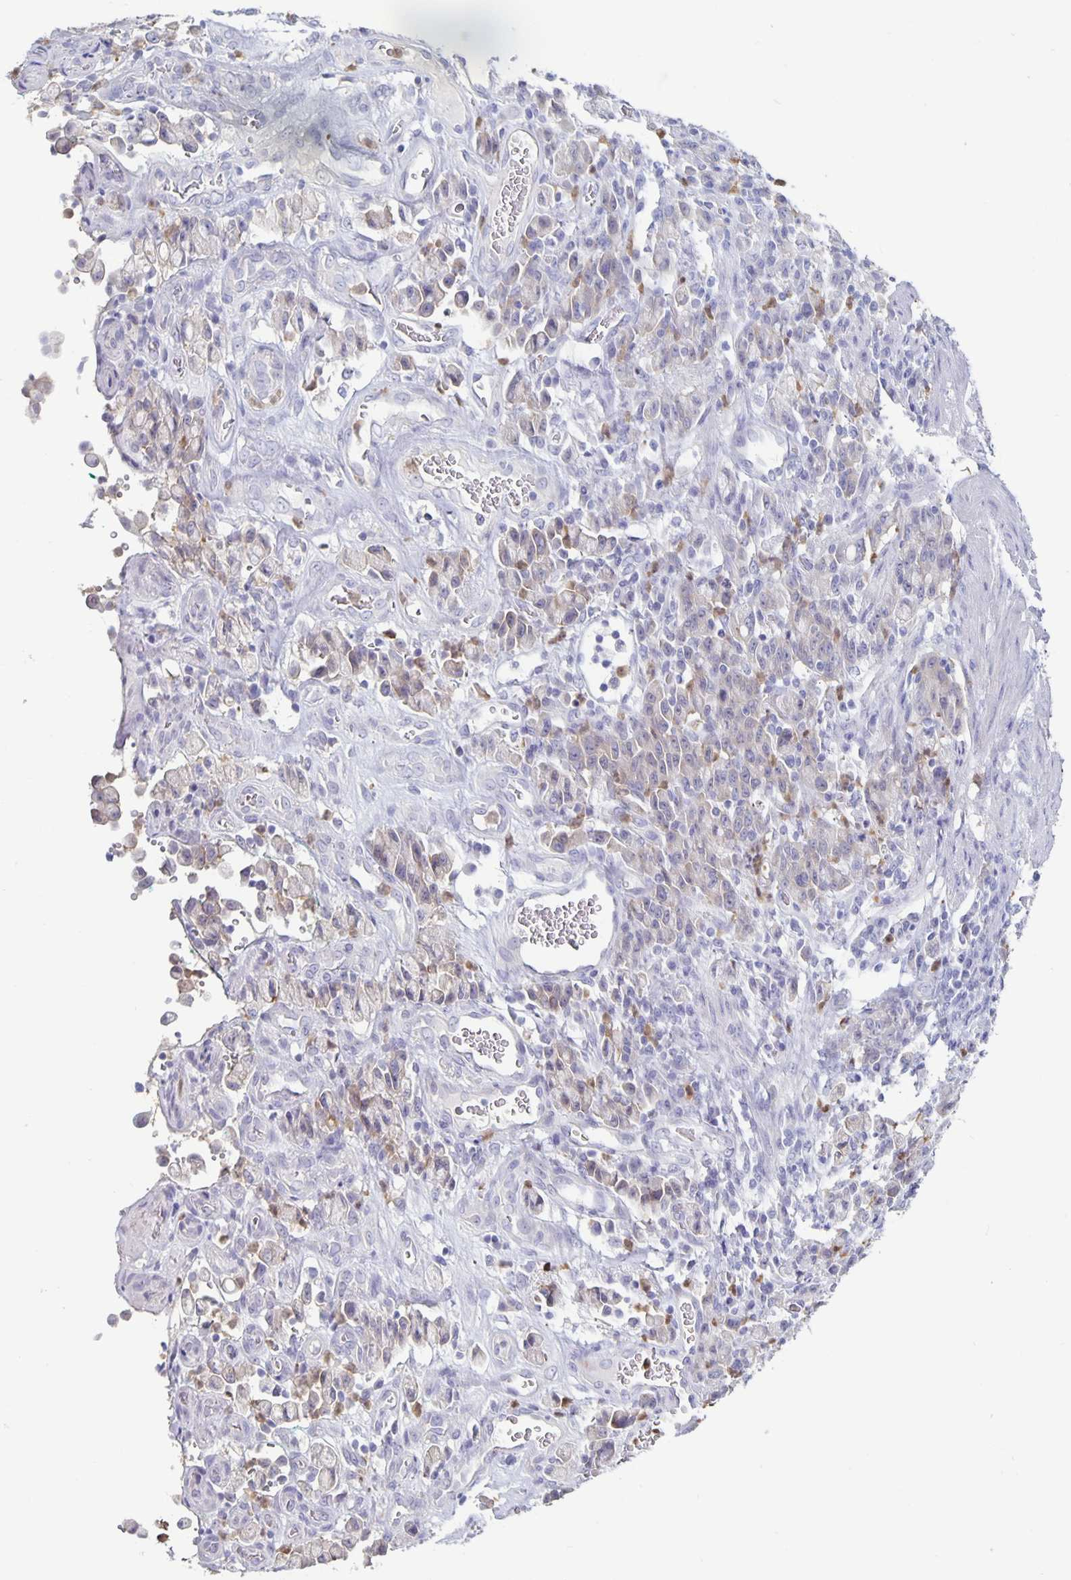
{"staining": {"intensity": "weak", "quantity": "<25%", "location": "cytoplasmic/membranous"}, "tissue": "stomach cancer", "cell_type": "Tumor cells", "image_type": "cancer", "snomed": [{"axis": "morphology", "description": "Adenocarcinoma, NOS"}, {"axis": "topography", "description": "Stomach"}], "caption": "Immunohistochemical staining of human stomach adenocarcinoma reveals no significant expression in tumor cells.", "gene": "PLCB3", "patient": {"sex": "male", "age": 77}}